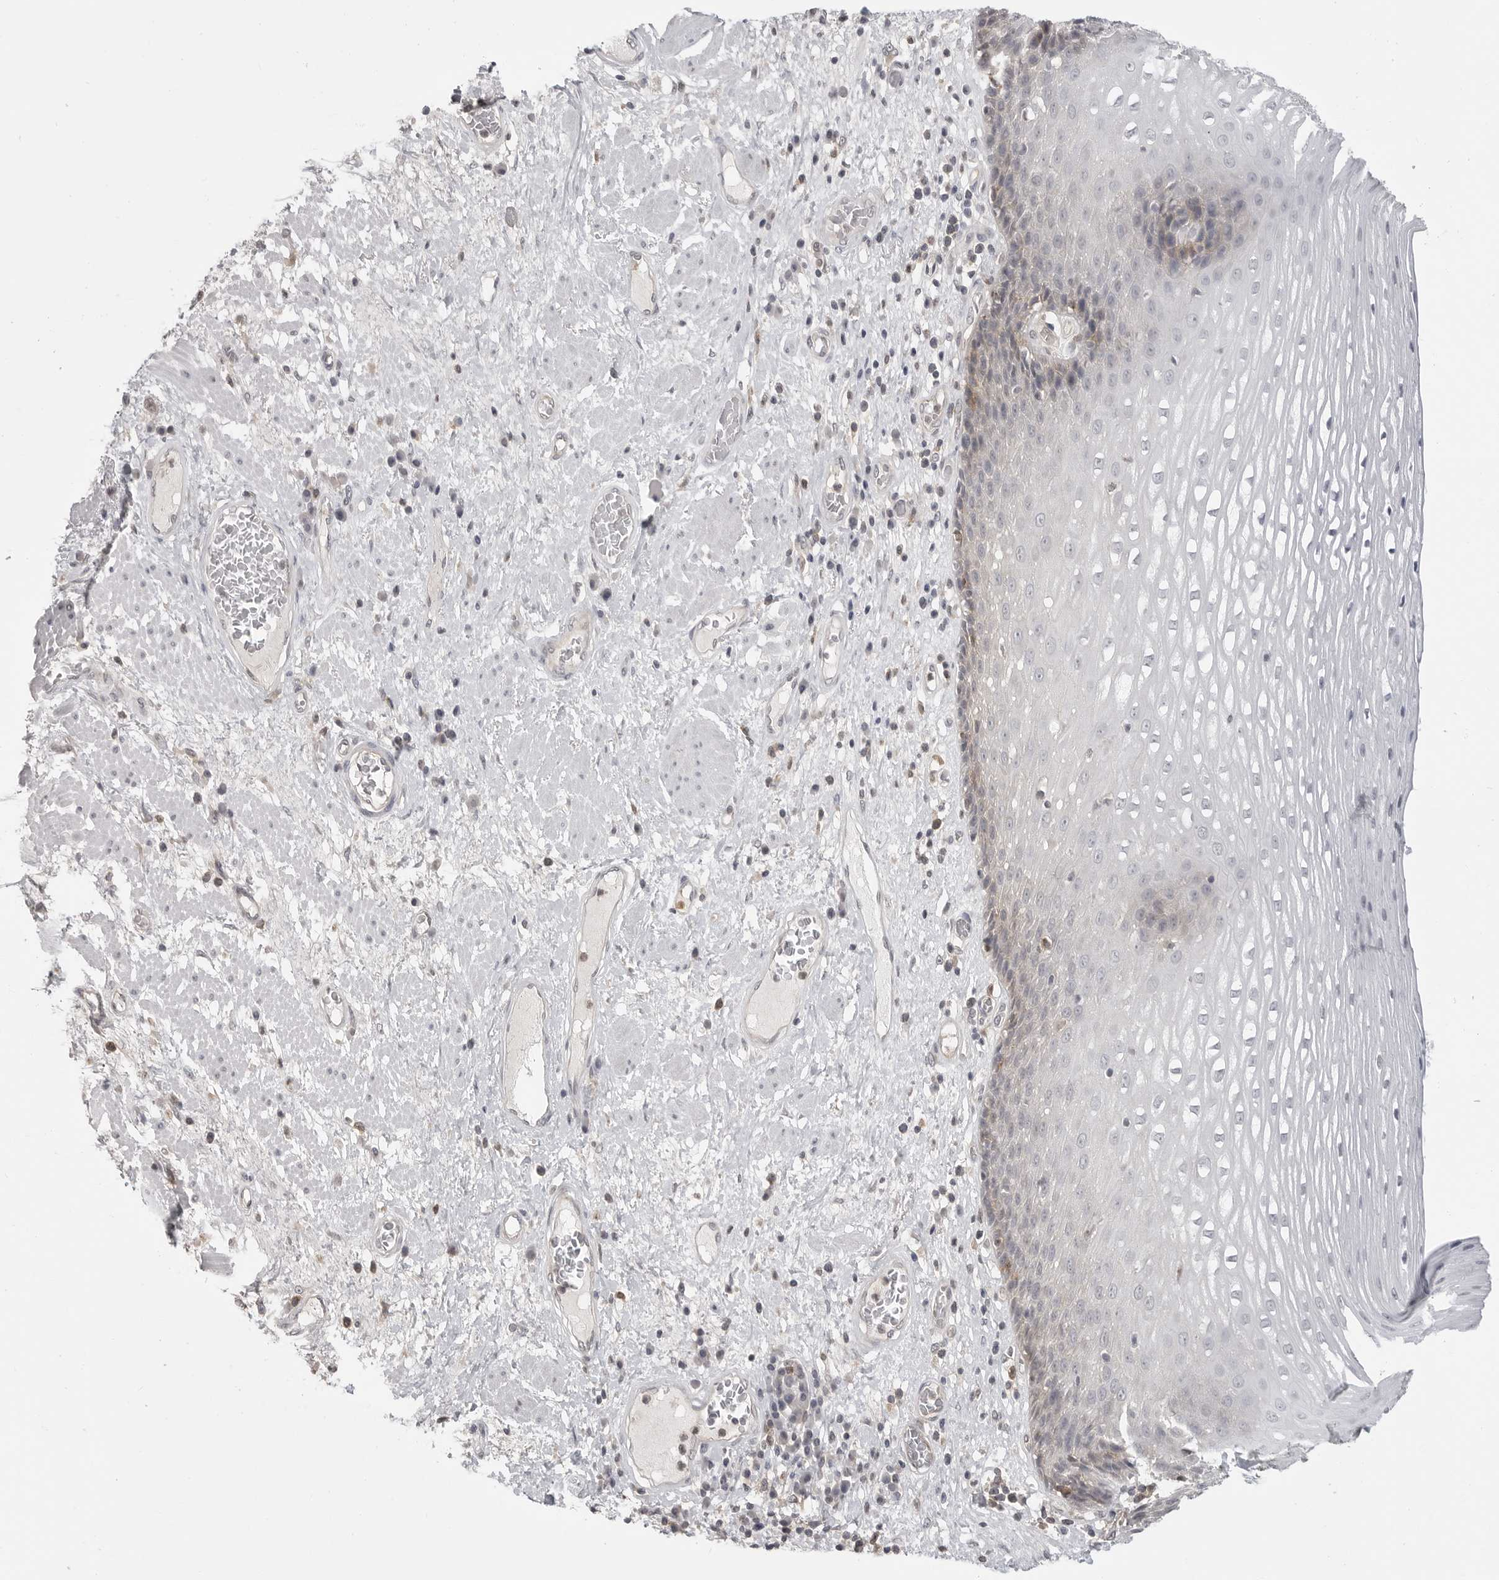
{"staining": {"intensity": "weak", "quantity": "<25%", "location": "cytoplasmic/membranous"}, "tissue": "esophagus", "cell_type": "Squamous epithelial cells", "image_type": "normal", "snomed": [{"axis": "morphology", "description": "Normal tissue, NOS"}, {"axis": "morphology", "description": "Adenocarcinoma, NOS"}, {"axis": "topography", "description": "Esophagus"}], "caption": "DAB immunohistochemical staining of benign esophagus displays no significant expression in squamous epithelial cells. (Brightfield microscopy of DAB immunohistochemistry at high magnification).", "gene": "IFNGR1", "patient": {"sex": "male", "age": 62}}